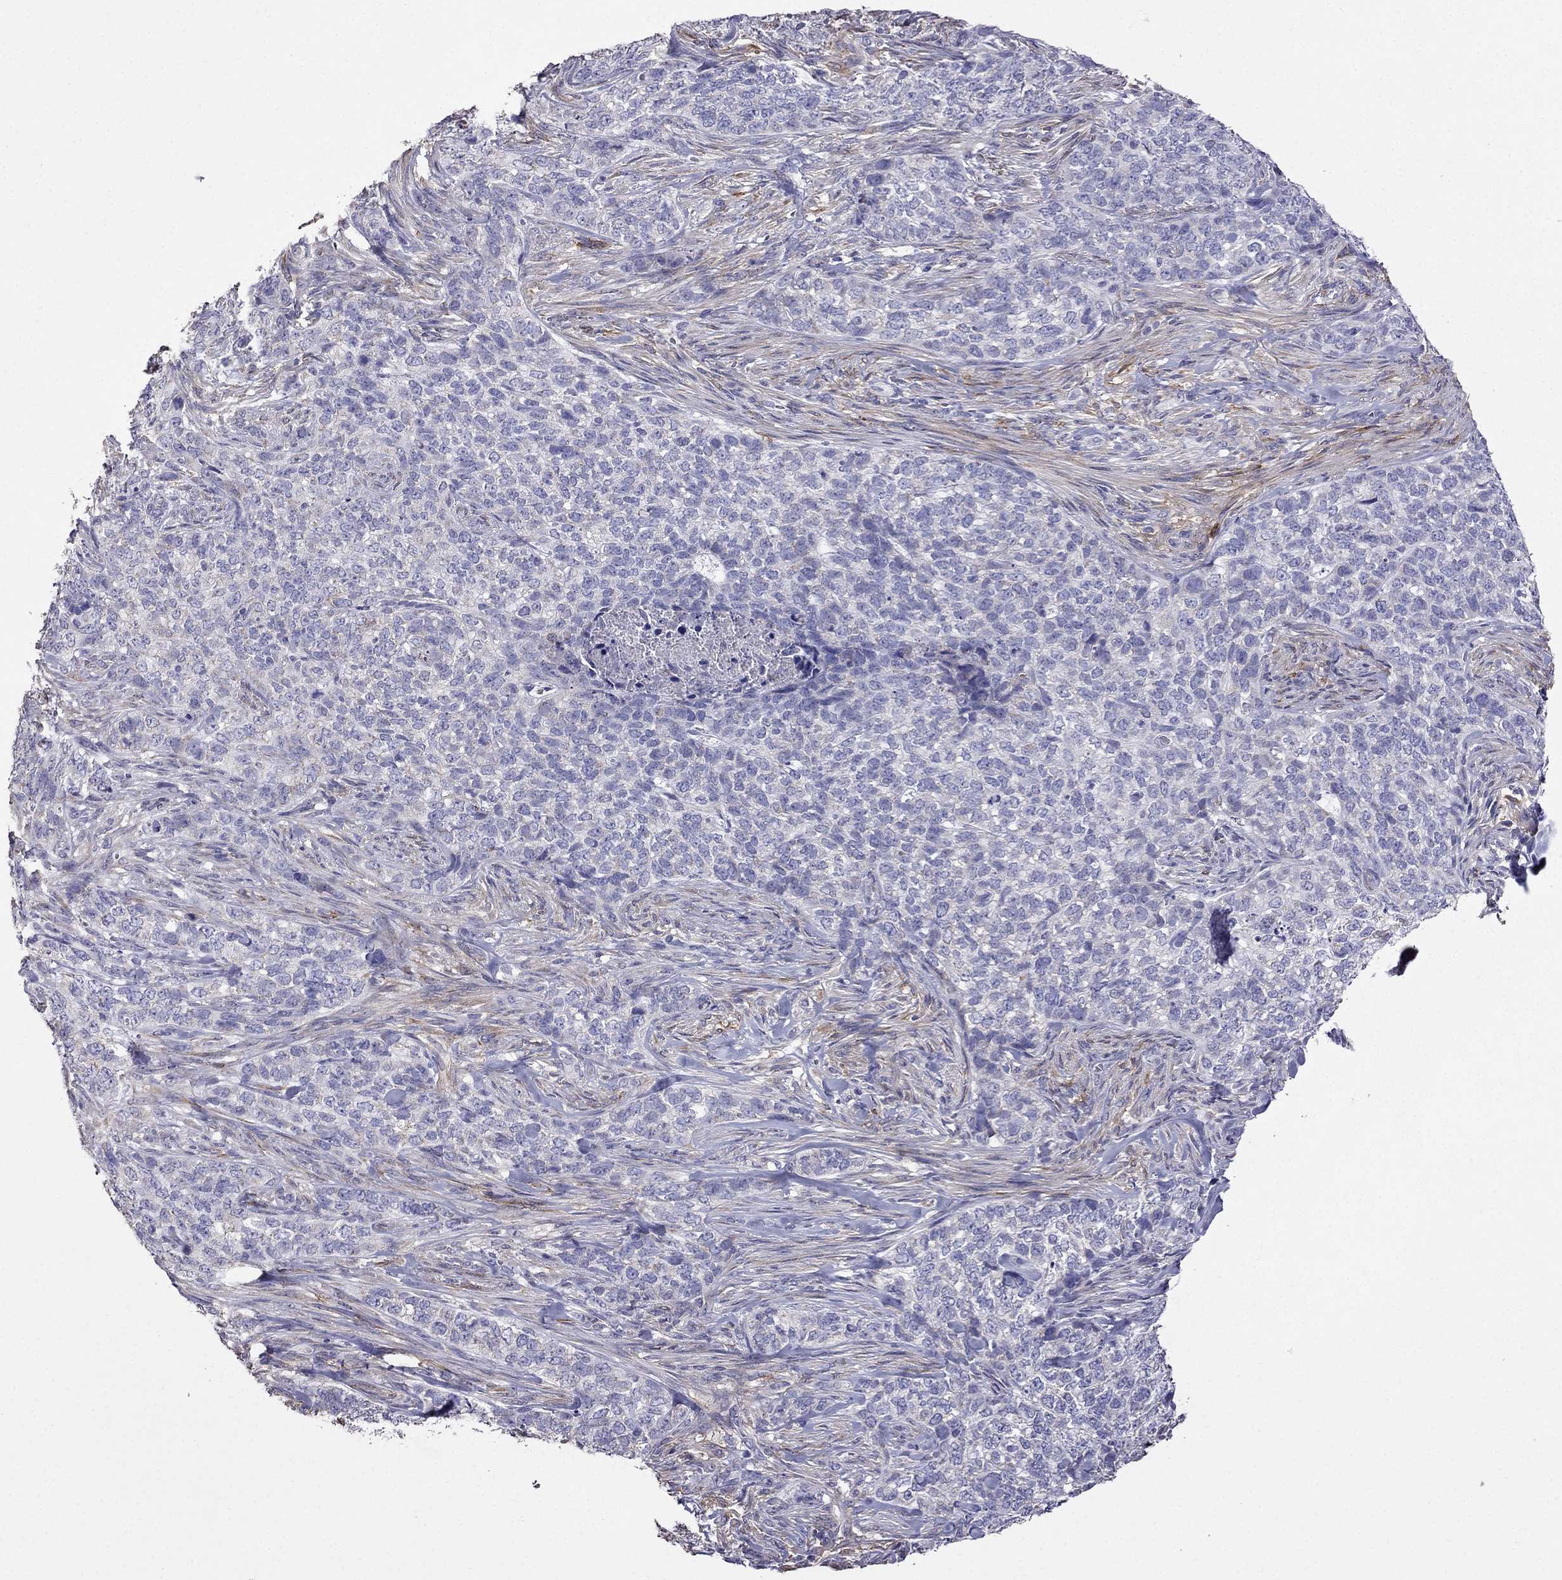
{"staining": {"intensity": "negative", "quantity": "none", "location": "none"}, "tissue": "skin cancer", "cell_type": "Tumor cells", "image_type": "cancer", "snomed": [{"axis": "morphology", "description": "Basal cell carcinoma"}, {"axis": "topography", "description": "Skin"}], "caption": "Immunohistochemistry photomicrograph of neoplastic tissue: human basal cell carcinoma (skin) stained with DAB reveals no significant protein positivity in tumor cells.", "gene": "AK5", "patient": {"sex": "female", "age": 69}}